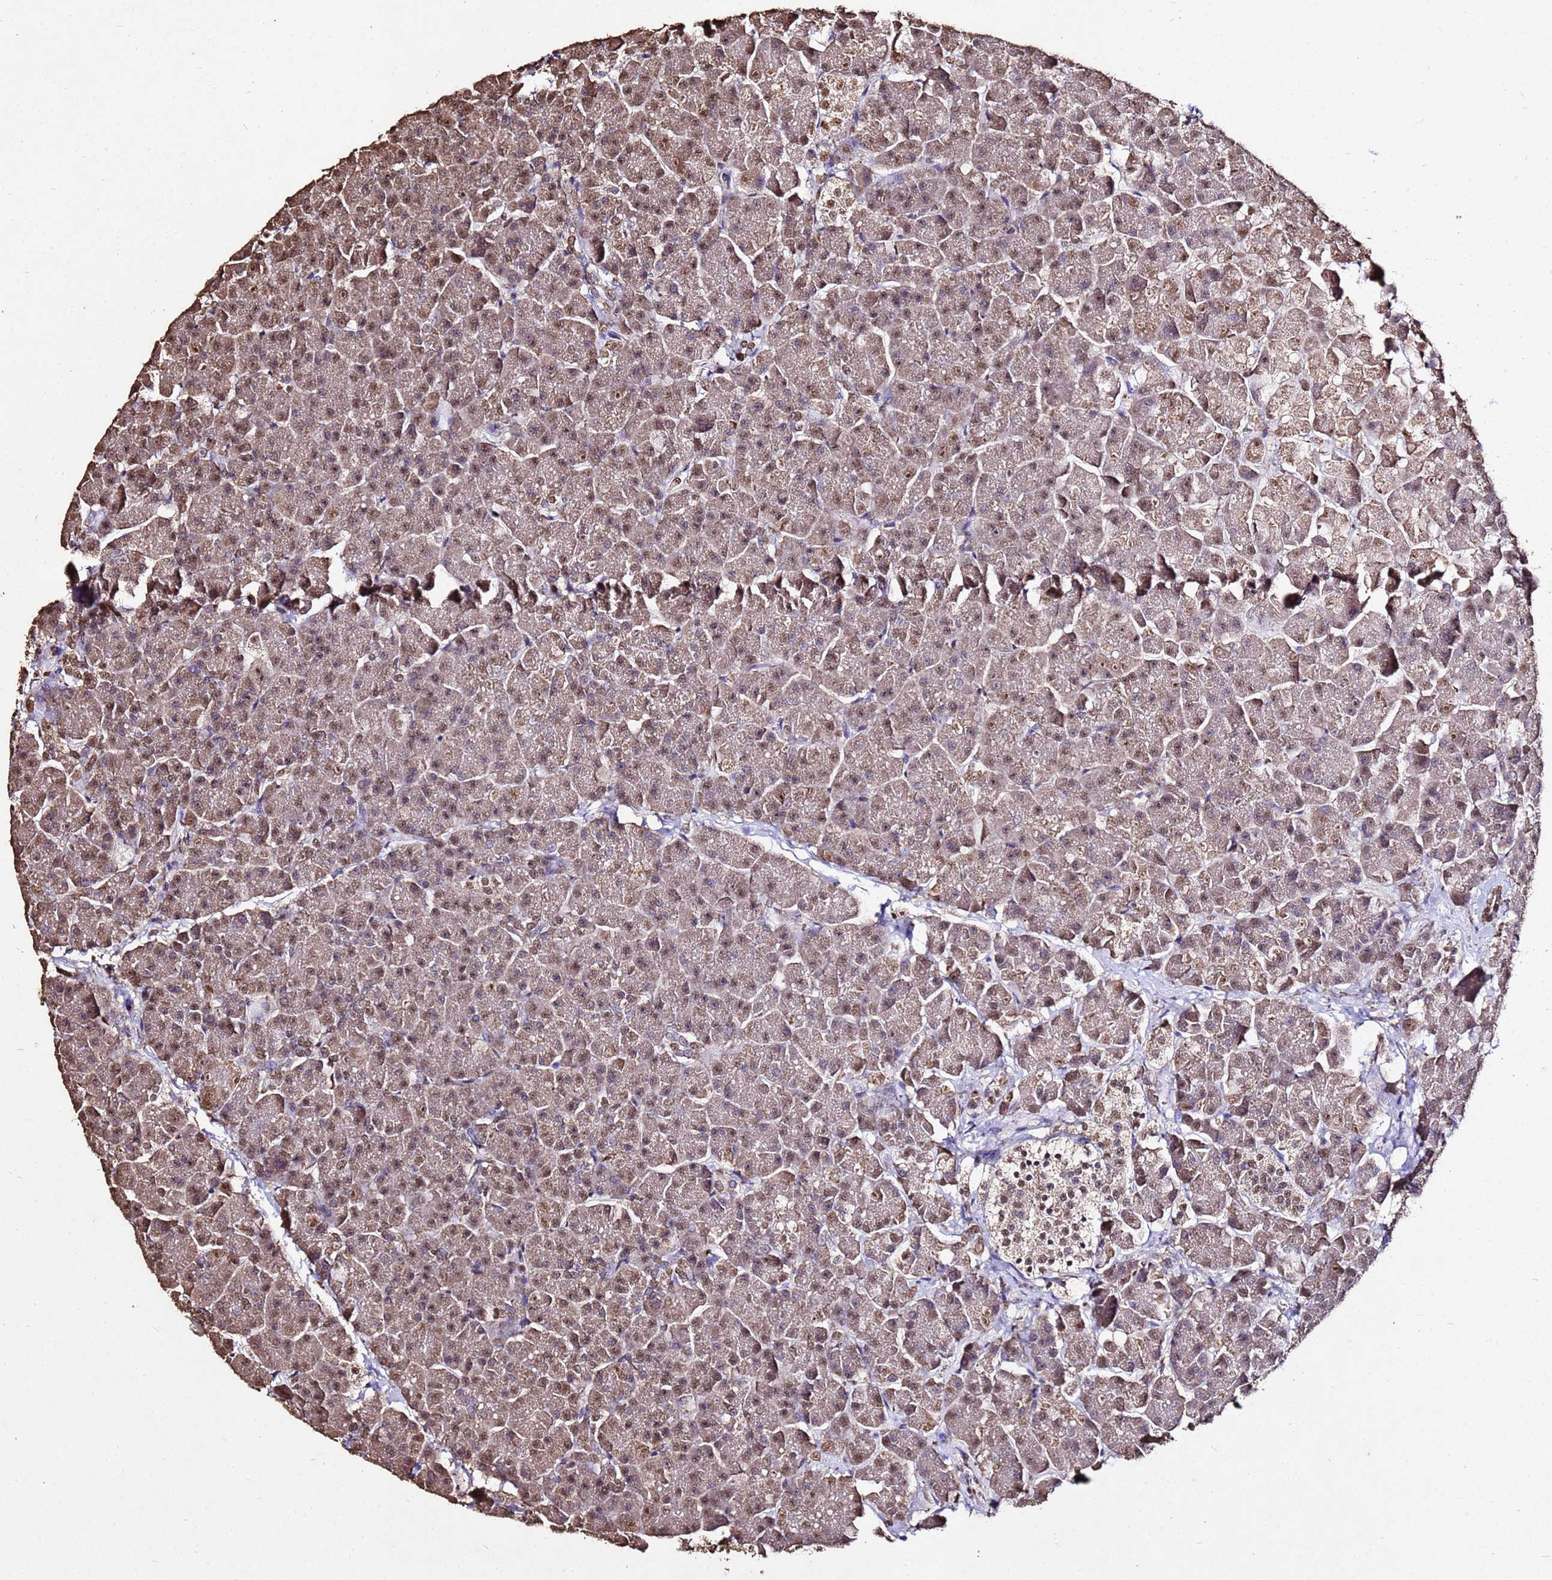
{"staining": {"intensity": "moderate", "quantity": ">75%", "location": "cytoplasmic/membranous,nuclear"}, "tissue": "pancreas", "cell_type": "Exocrine glandular cells", "image_type": "normal", "snomed": [{"axis": "morphology", "description": "Normal tissue, NOS"}, {"axis": "topography", "description": "Pancreas"}, {"axis": "topography", "description": "Peripheral nerve tissue"}], "caption": "This photomicrograph shows immunohistochemistry (IHC) staining of unremarkable human pancreas, with medium moderate cytoplasmic/membranous,nuclear positivity in approximately >75% of exocrine glandular cells.", "gene": "MYOCD", "patient": {"sex": "male", "age": 54}}